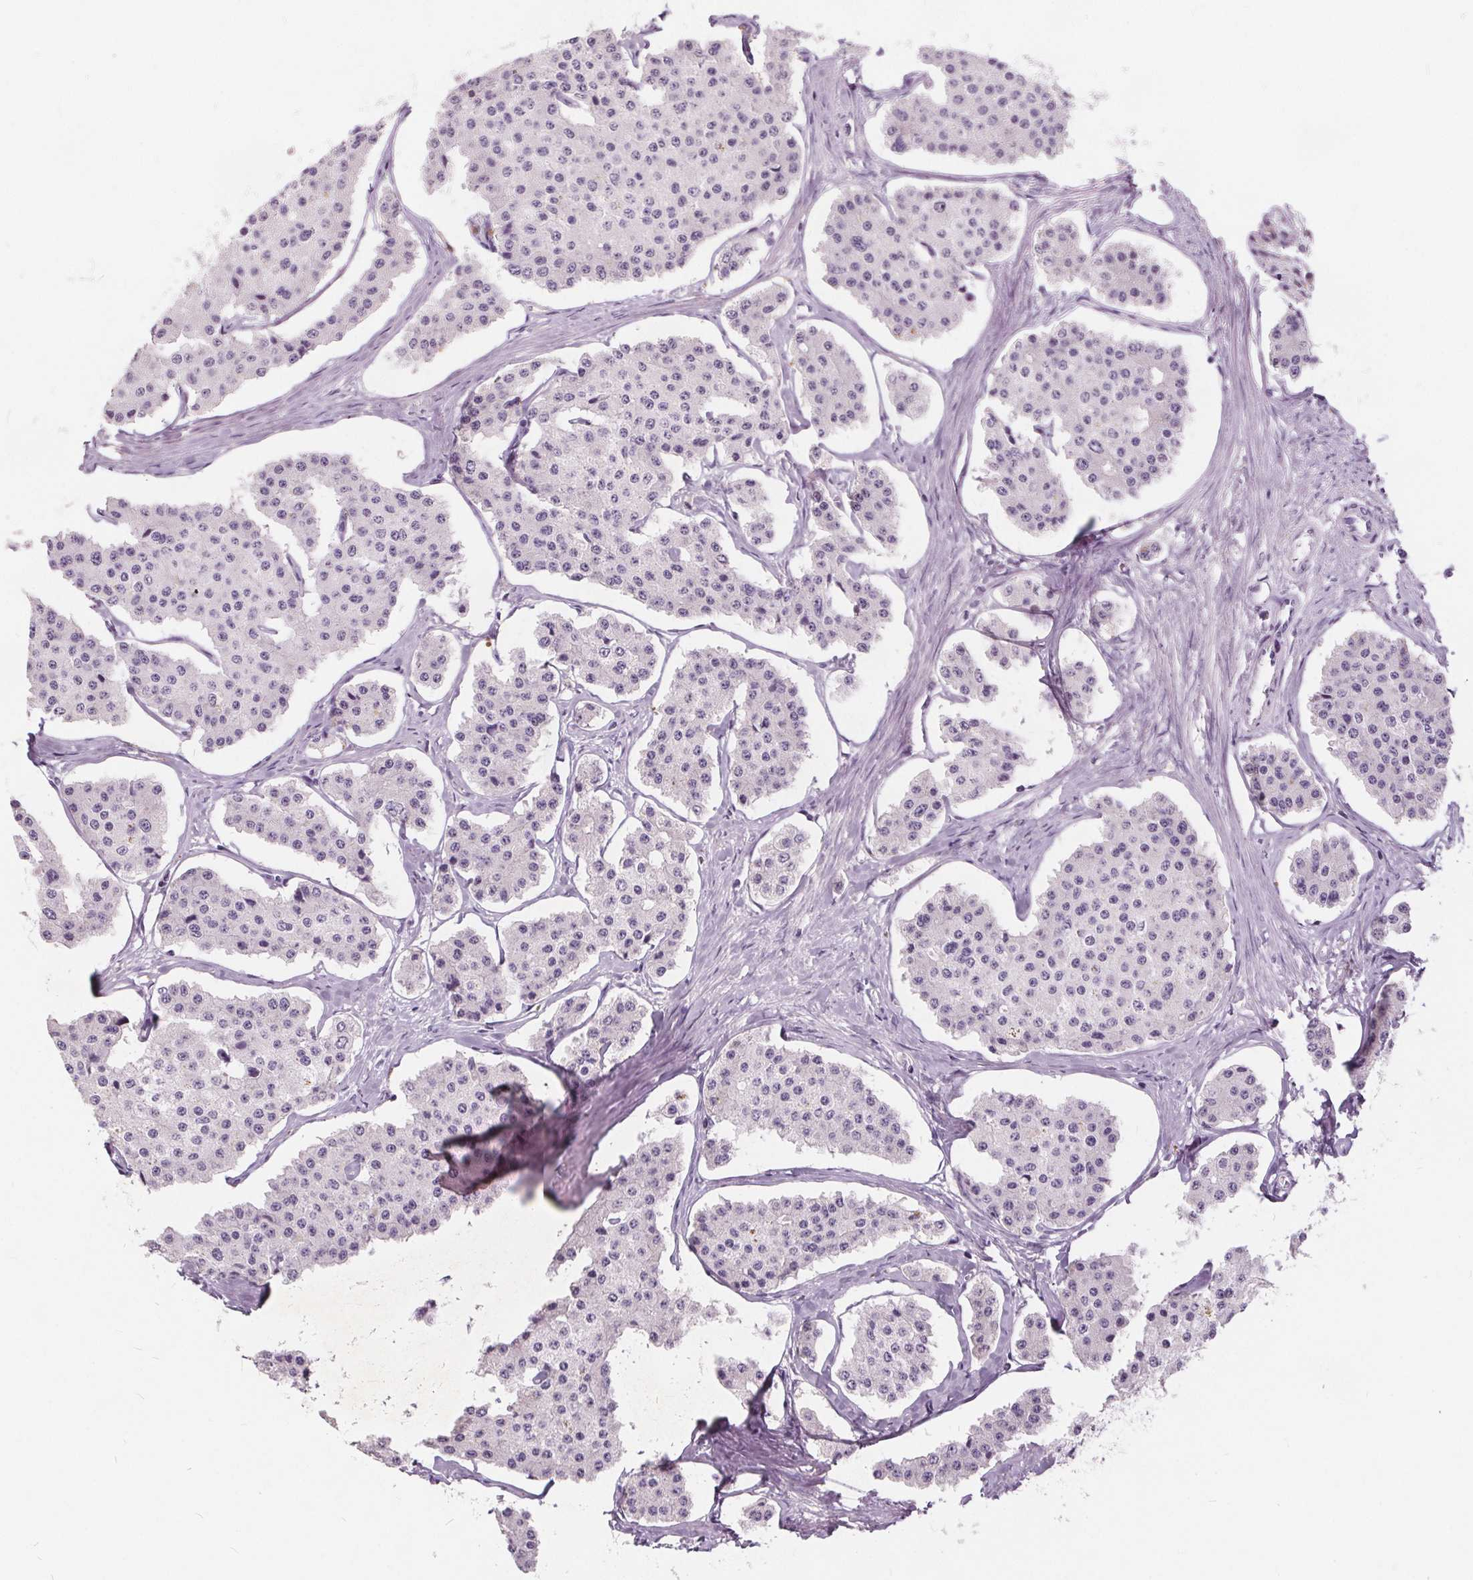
{"staining": {"intensity": "negative", "quantity": "none", "location": "none"}, "tissue": "carcinoid", "cell_type": "Tumor cells", "image_type": "cancer", "snomed": [{"axis": "morphology", "description": "Carcinoid, malignant, NOS"}, {"axis": "topography", "description": "Small intestine"}], "caption": "Malignant carcinoid was stained to show a protein in brown. There is no significant staining in tumor cells.", "gene": "PLA2G2E", "patient": {"sex": "female", "age": 65}}